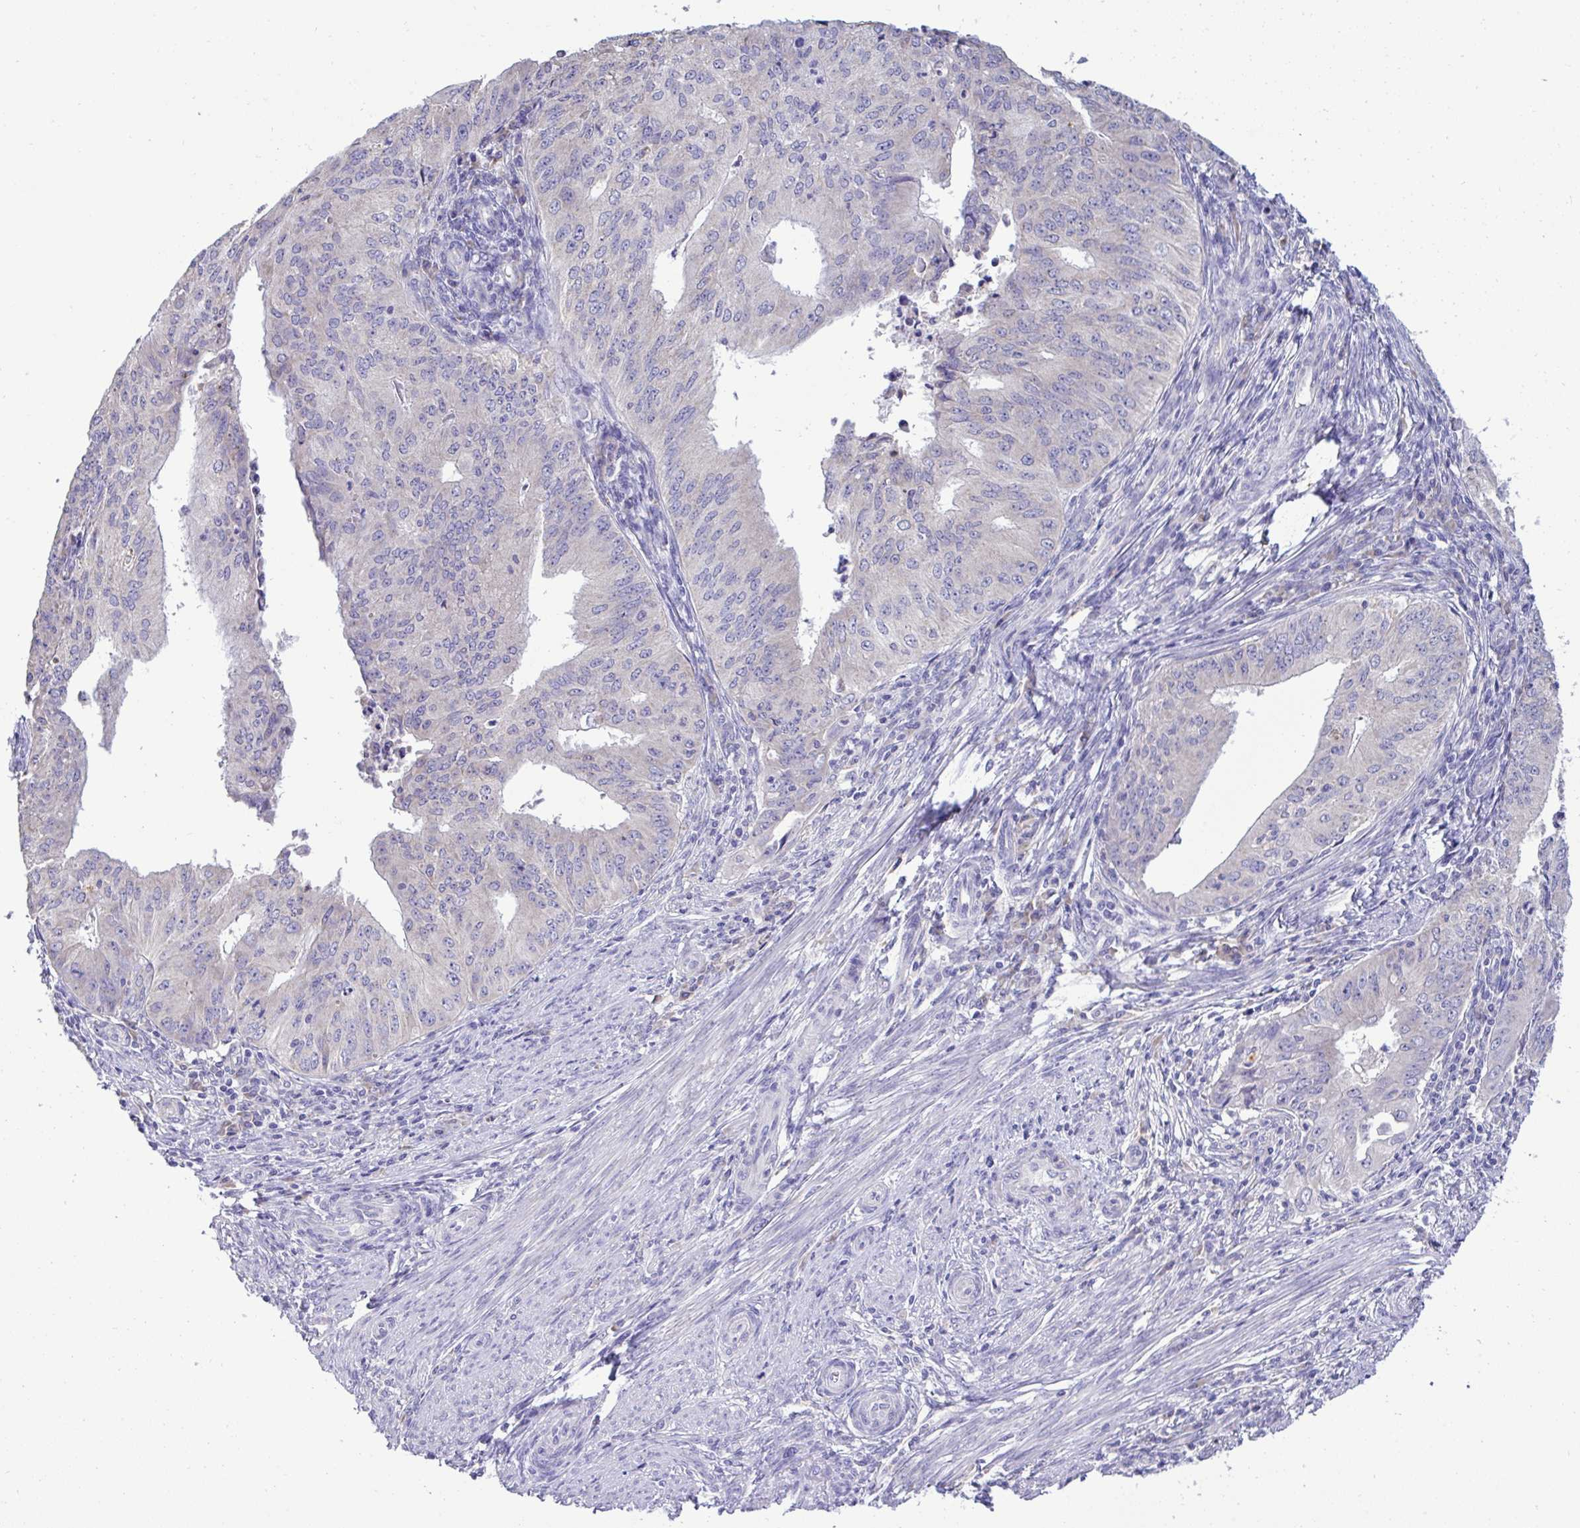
{"staining": {"intensity": "negative", "quantity": "none", "location": "none"}, "tissue": "endometrial cancer", "cell_type": "Tumor cells", "image_type": "cancer", "snomed": [{"axis": "morphology", "description": "Adenocarcinoma, NOS"}, {"axis": "topography", "description": "Endometrium"}], "caption": "IHC of endometrial adenocarcinoma reveals no positivity in tumor cells. (DAB immunohistochemistry, high magnification).", "gene": "ST8SIA2", "patient": {"sex": "female", "age": 50}}